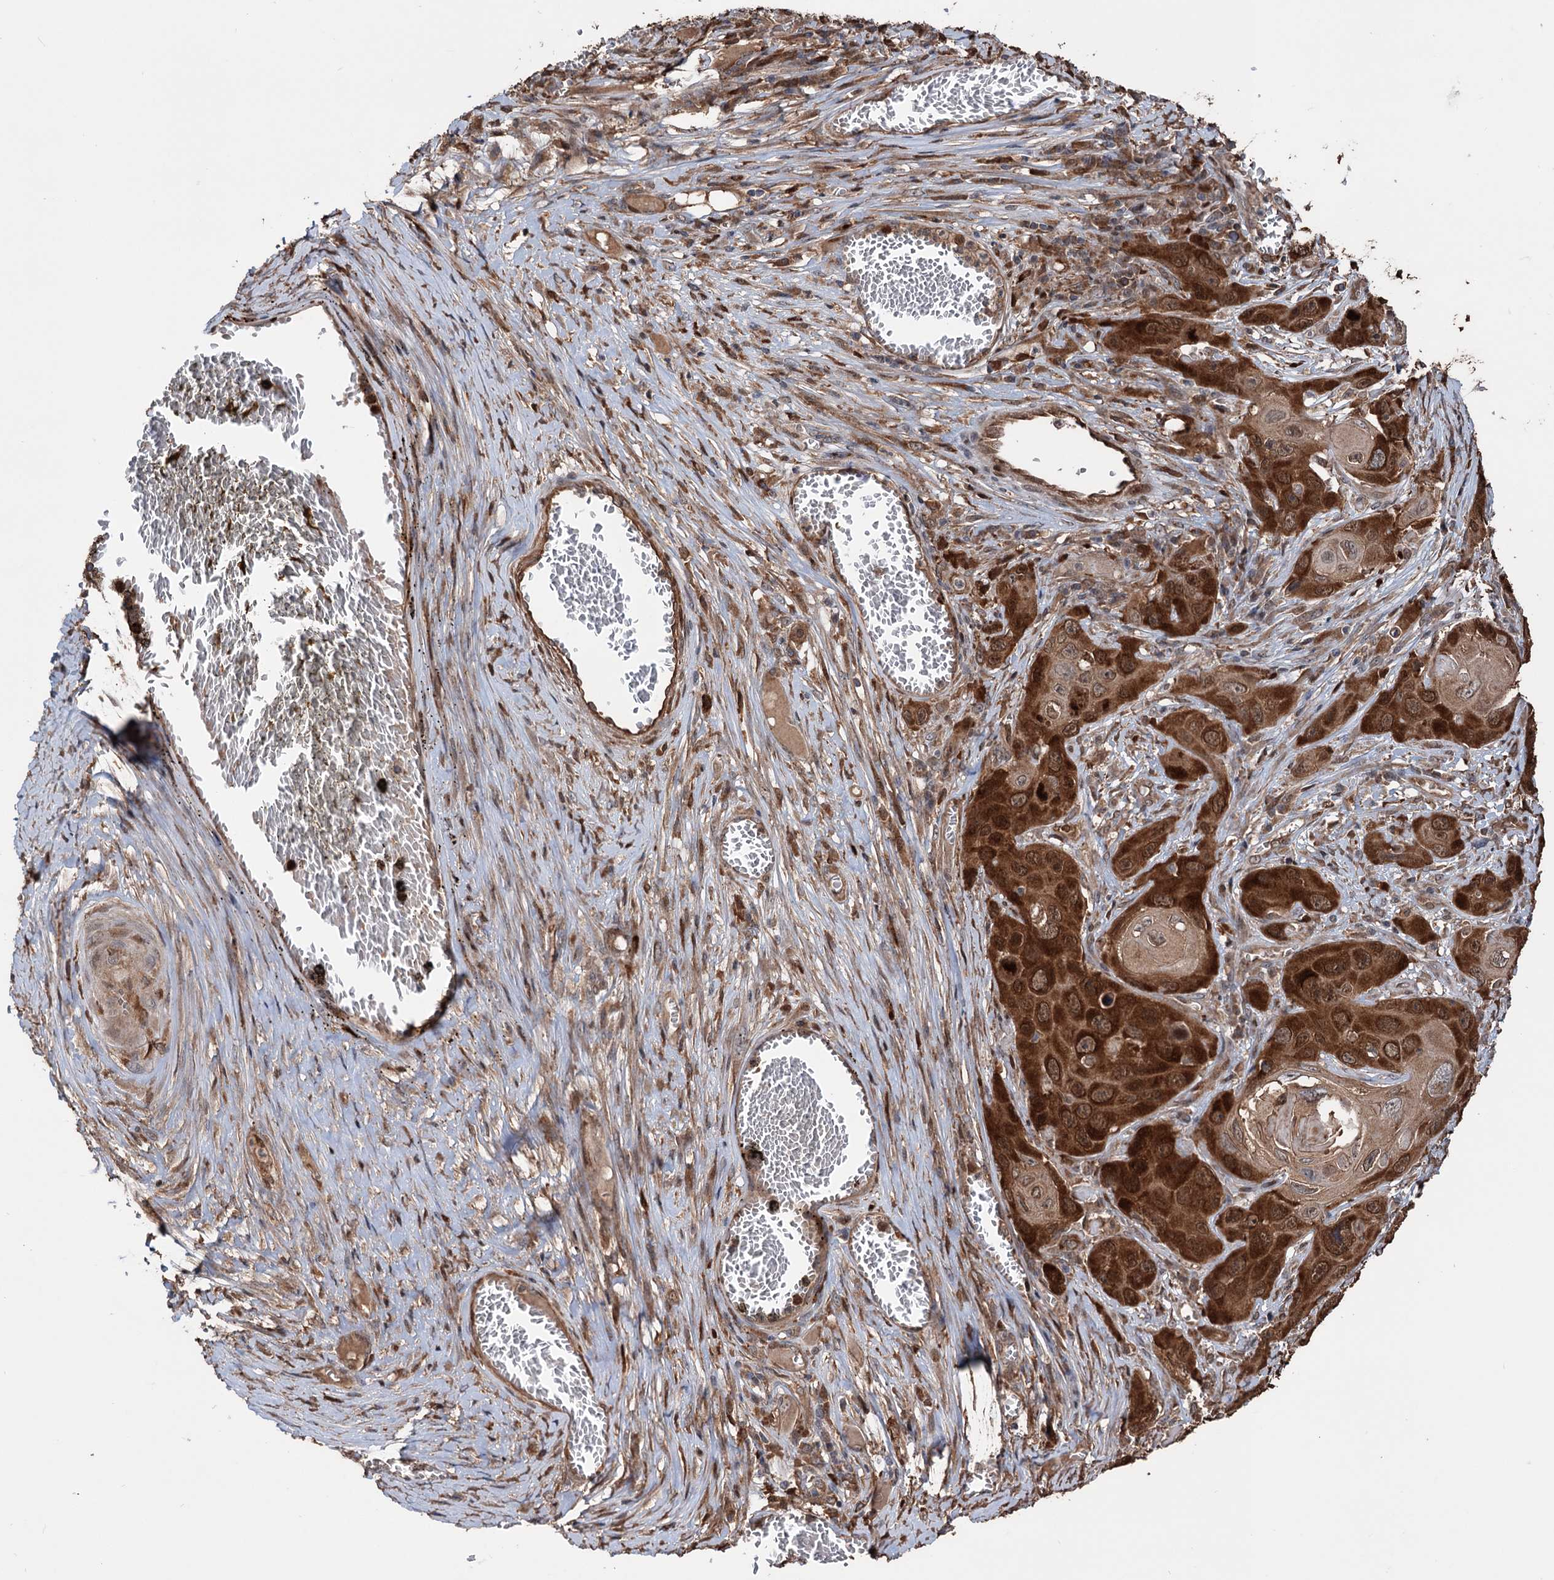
{"staining": {"intensity": "strong", "quantity": ">75%", "location": "cytoplasmic/membranous,nuclear"}, "tissue": "skin cancer", "cell_type": "Tumor cells", "image_type": "cancer", "snomed": [{"axis": "morphology", "description": "Squamous cell carcinoma, NOS"}, {"axis": "topography", "description": "Skin"}], "caption": "A brown stain labels strong cytoplasmic/membranous and nuclear expression of a protein in skin cancer tumor cells. The protein of interest is stained brown, and the nuclei are stained in blue (DAB (3,3'-diaminobenzidine) IHC with brightfield microscopy, high magnification).", "gene": "NCAPD2", "patient": {"sex": "male", "age": 55}}